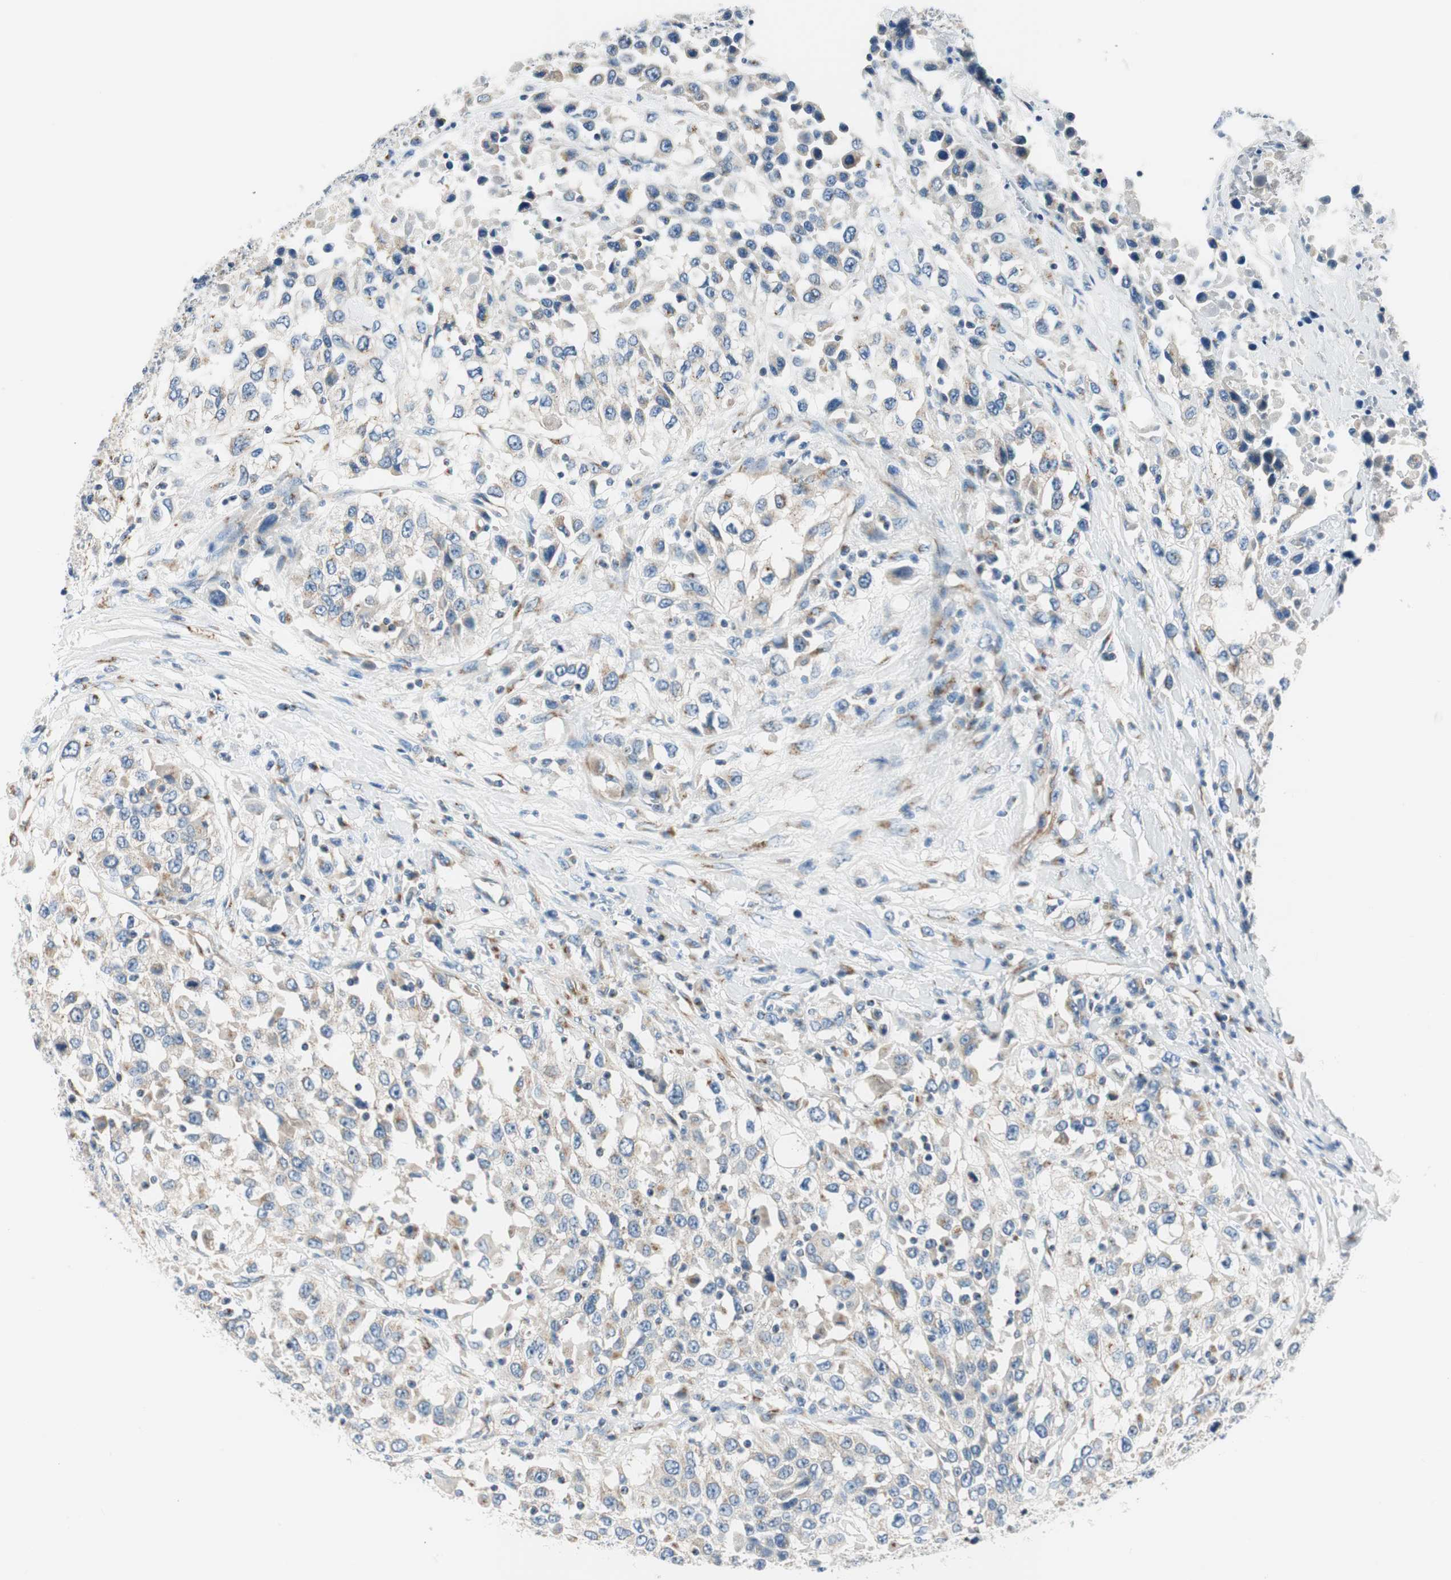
{"staining": {"intensity": "weak", "quantity": "<25%", "location": "cytoplasmic/membranous"}, "tissue": "urothelial cancer", "cell_type": "Tumor cells", "image_type": "cancer", "snomed": [{"axis": "morphology", "description": "Urothelial carcinoma, High grade"}, {"axis": "topography", "description": "Urinary bladder"}], "caption": "Human urothelial carcinoma (high-grade) stained for a protein using immunohistochemistry (IHC) shows no expression in tumor cells.", "gene": "TMF1", "patient": {"sex": "female", "age": 80}}